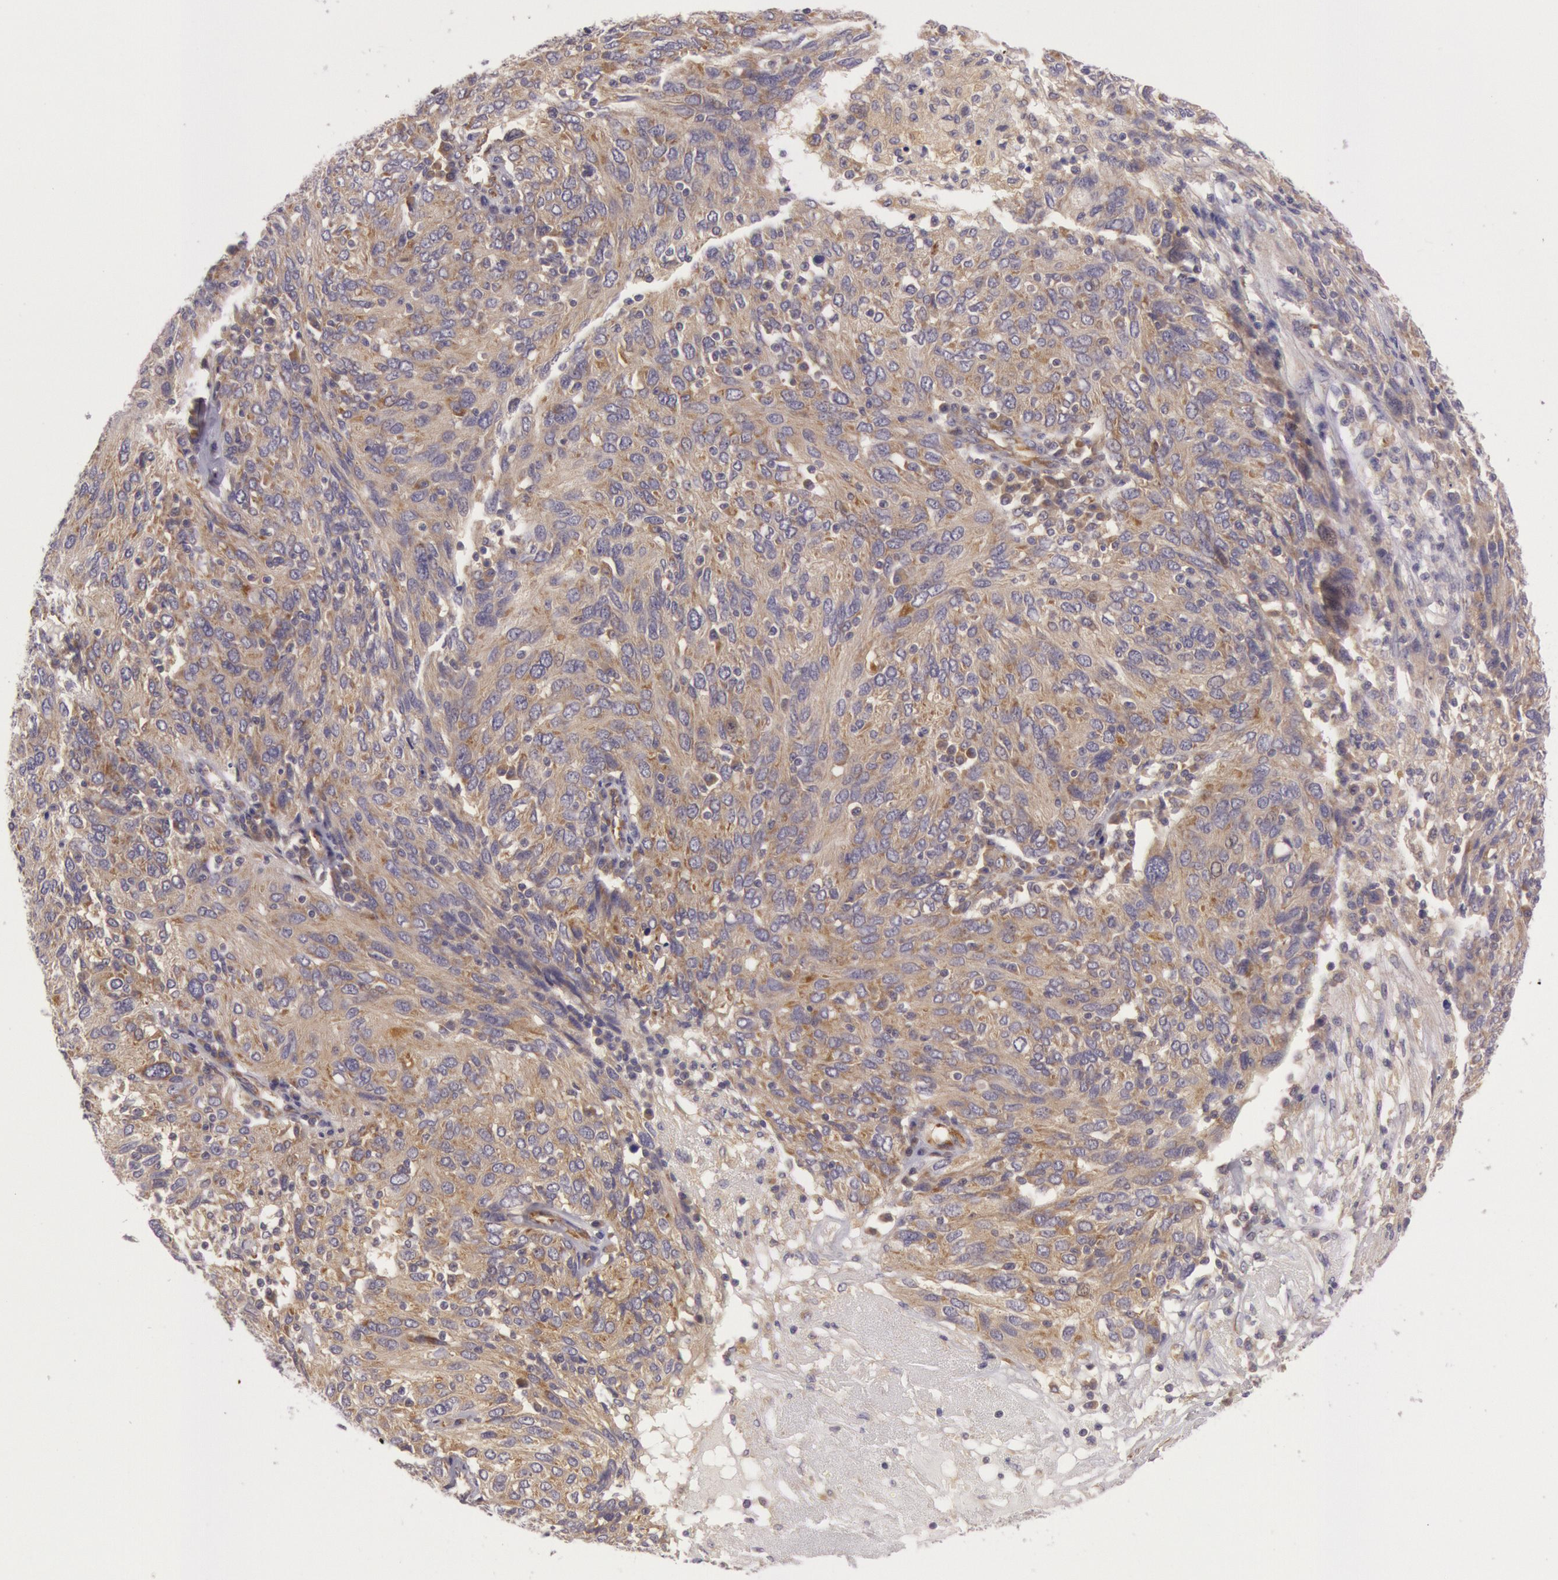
{"staining": {"intensity": "weak", "quantity": "25%-75%", "location": "cytoplasmic/membranous"}, "tissue": "ovarian cancer", "cell_type": "Tumor cells", "image_type": "cancer", "snomed": [{"axis": "morphology", "description": "Carcinoma, endometroid"}, {"axis": "topography", "description": "Ovary"}], "caption": "Immunohistochemical staining of human ovarian cancer shows weak cytoplasmic/membranous protein expression in about 25%-75% of tumor cells. (brown staining indicates protein expression, while blue staining denotes nuclei).", "gene": "CHUK", "patient": {"sex": "female", "age": 50}}